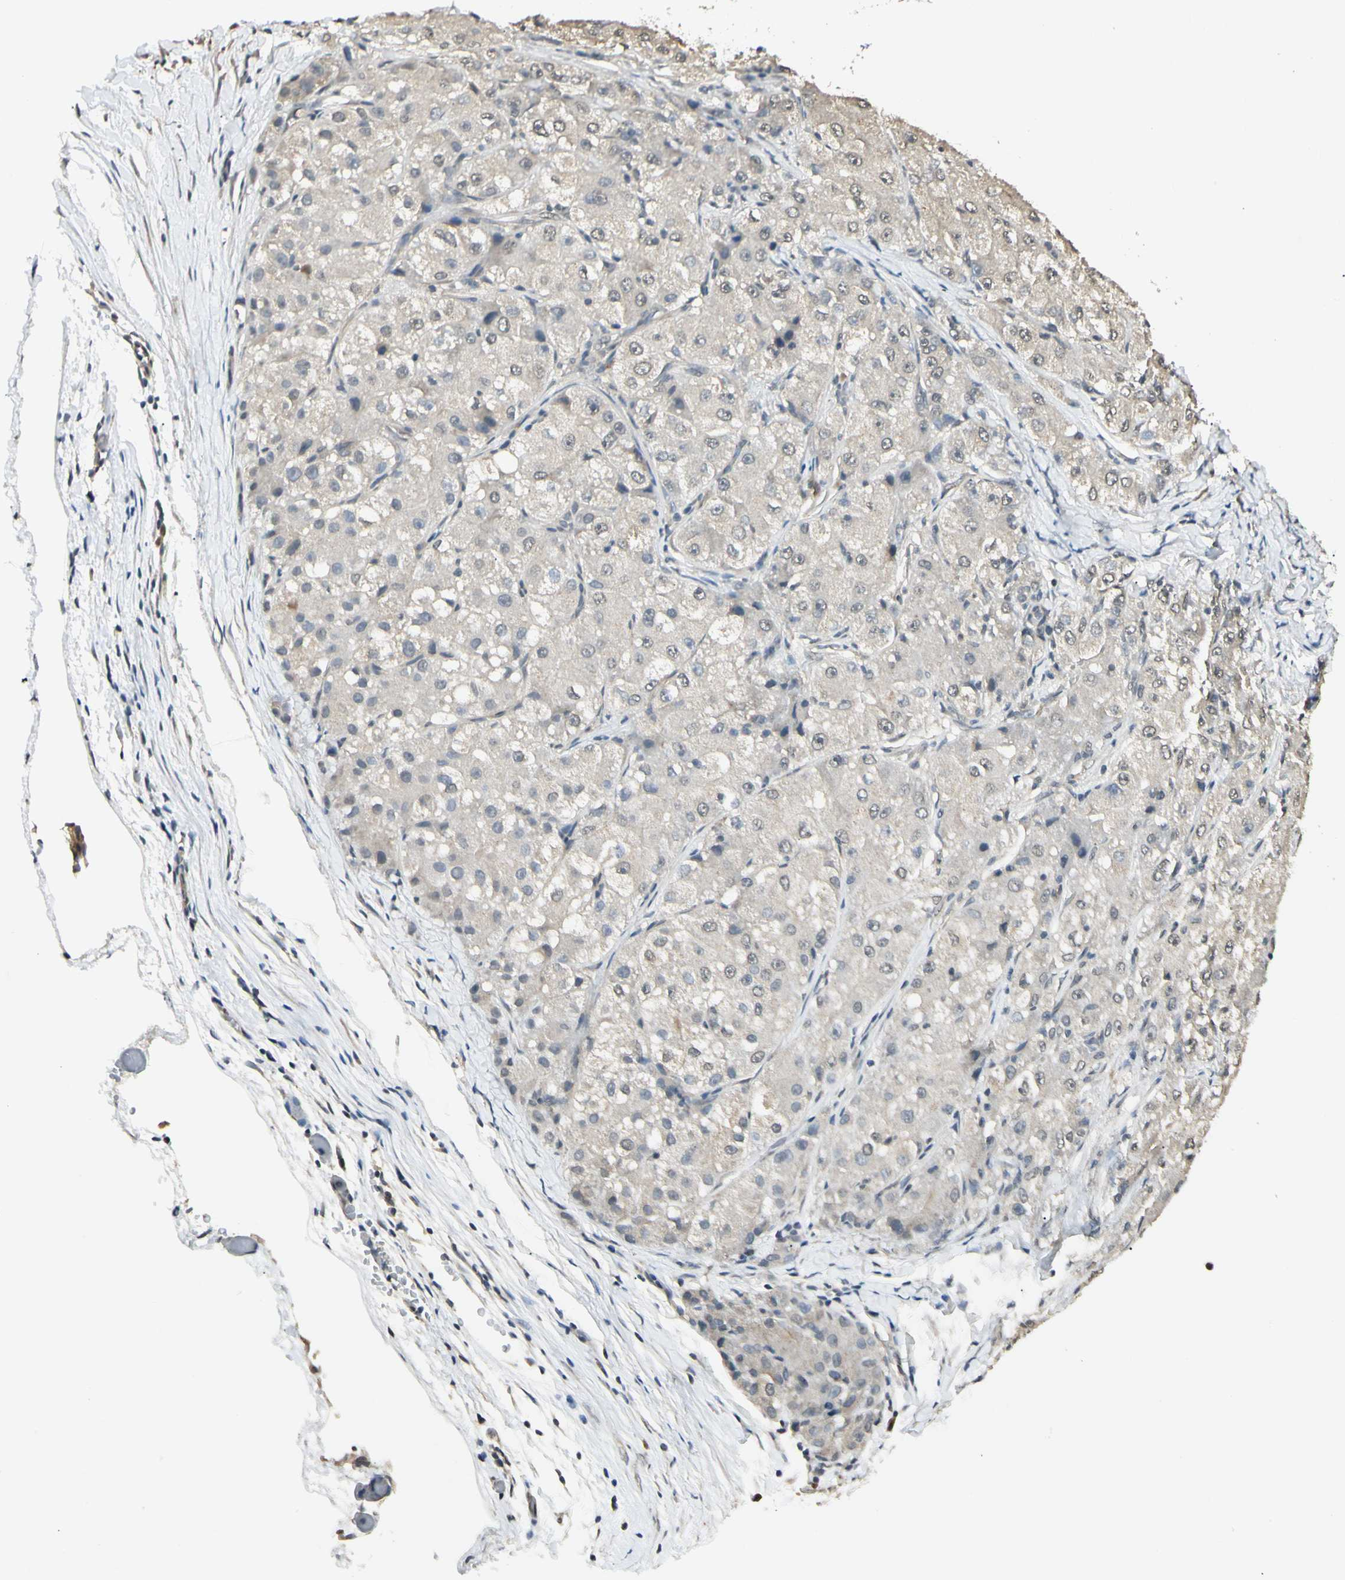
{"staining": {"intensity": "negative", "quantity": "none", "location": "none"}, "tissue": "liver cancer", "cell_type": "Tumor cells", "image_type": "cancer", "snomed": [{"axis": "morphology", "description": "Carcinoma, Hepatocellular, NOS"}, {"axis": "topography", "description": "Liver"}], "caption": "This image is of liver cancer stained with IHC to label a protein in brown with the nuclei are counter-stained blue. There is no positivity in tumor cells. (DAB (3,3'-diaminobenzidine) IHC, high magnification).", "gene": "SGCA", "patient": {"sex": "male", "age": 80}}